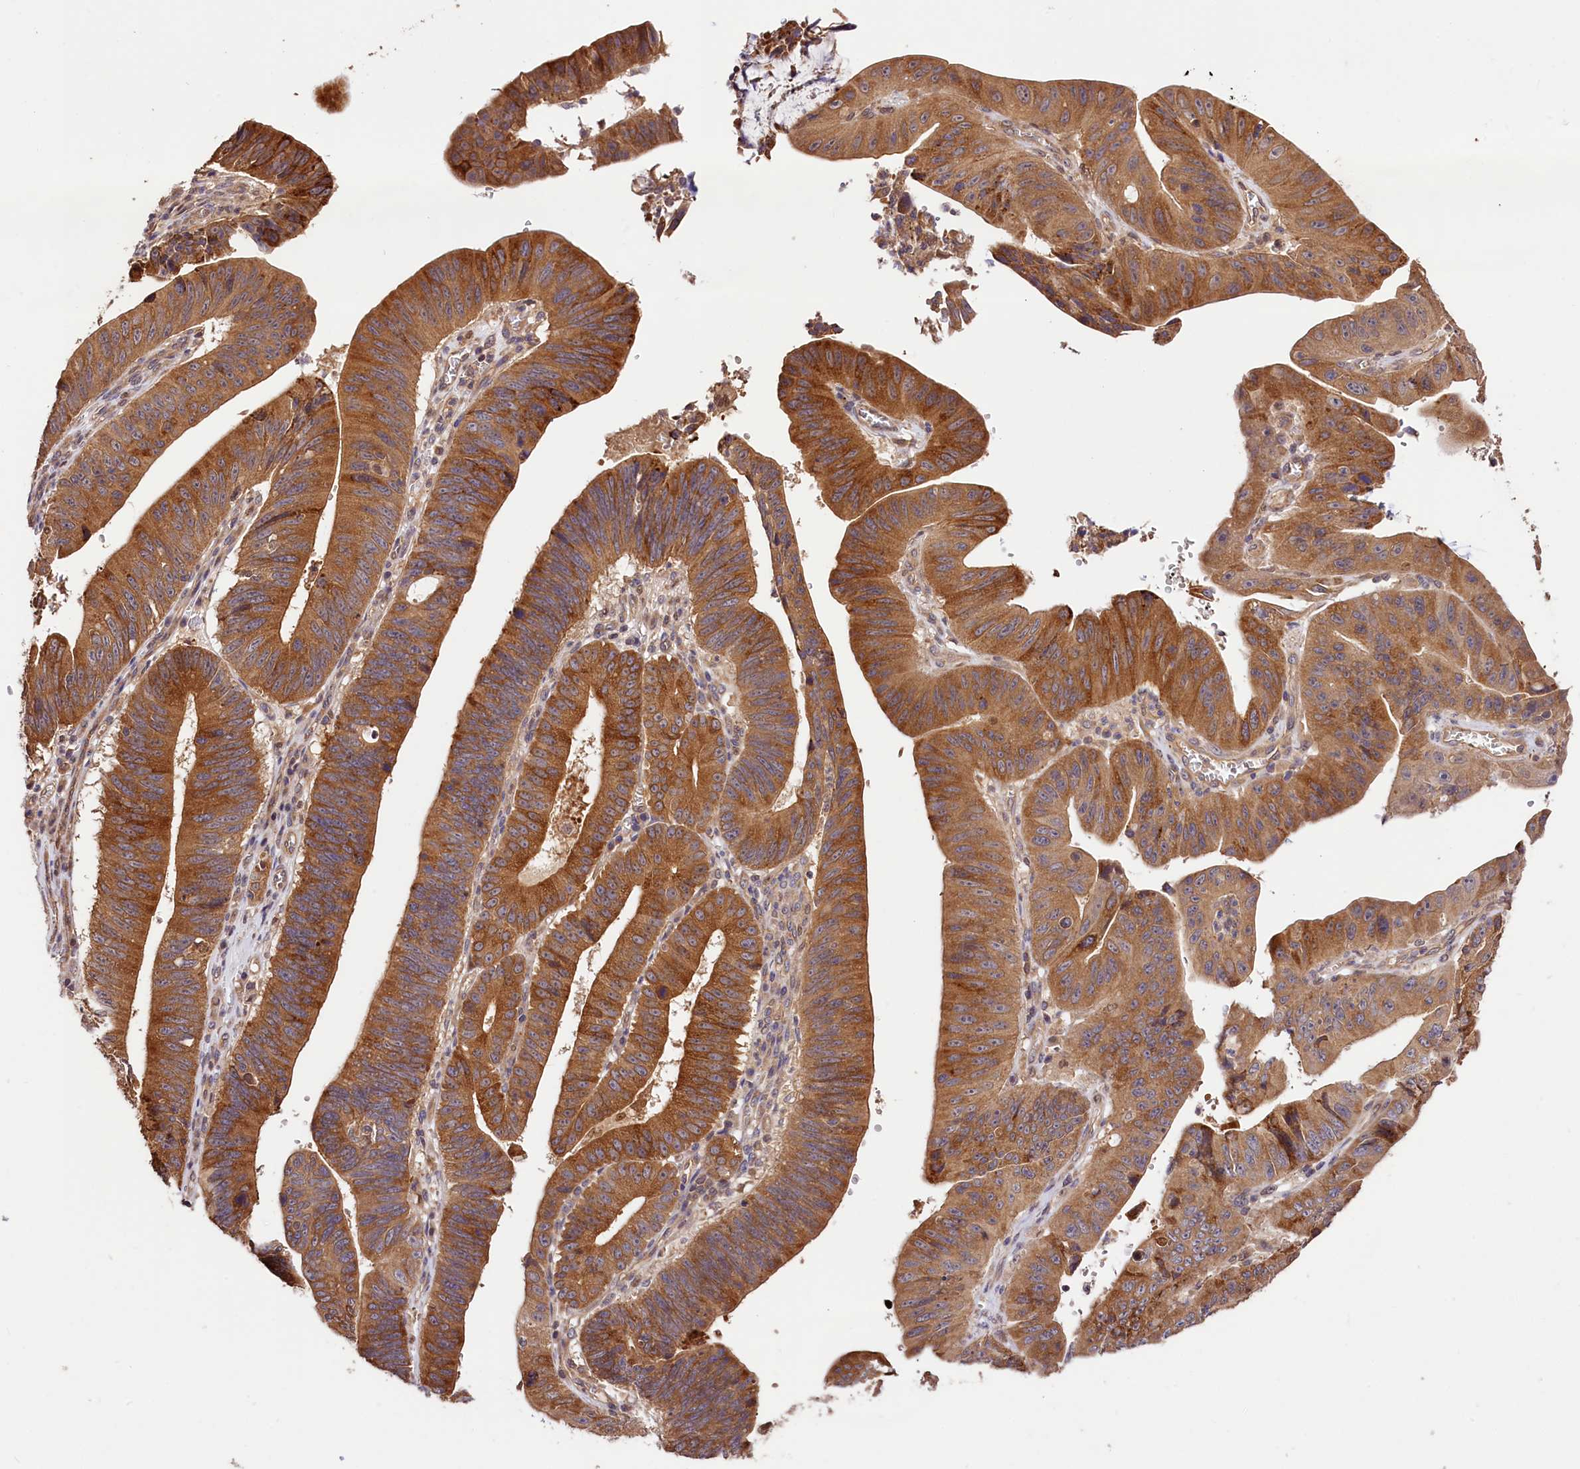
{"staining": {"intensity": "moderate", "quantity": ">75%", "location": "cytoplasmic/membranous"}, "tissue": "stomach cancer", "cell_type": "Tumor cells", "image_type": "cancer", "snomed": [{"axis": "morphology", "description": "Adenocarcinoma, NOS"}, {"axis": "topography", "description": "Stomach"}], "caption": "Protein analysis of stomach adenocarcinoma tissue demonstrates moderate cytoplasmic/membranous staining in approximately >75% of tumor cells.", "gene": "CES3", "patient": {"sex": "male", "age": 59}}